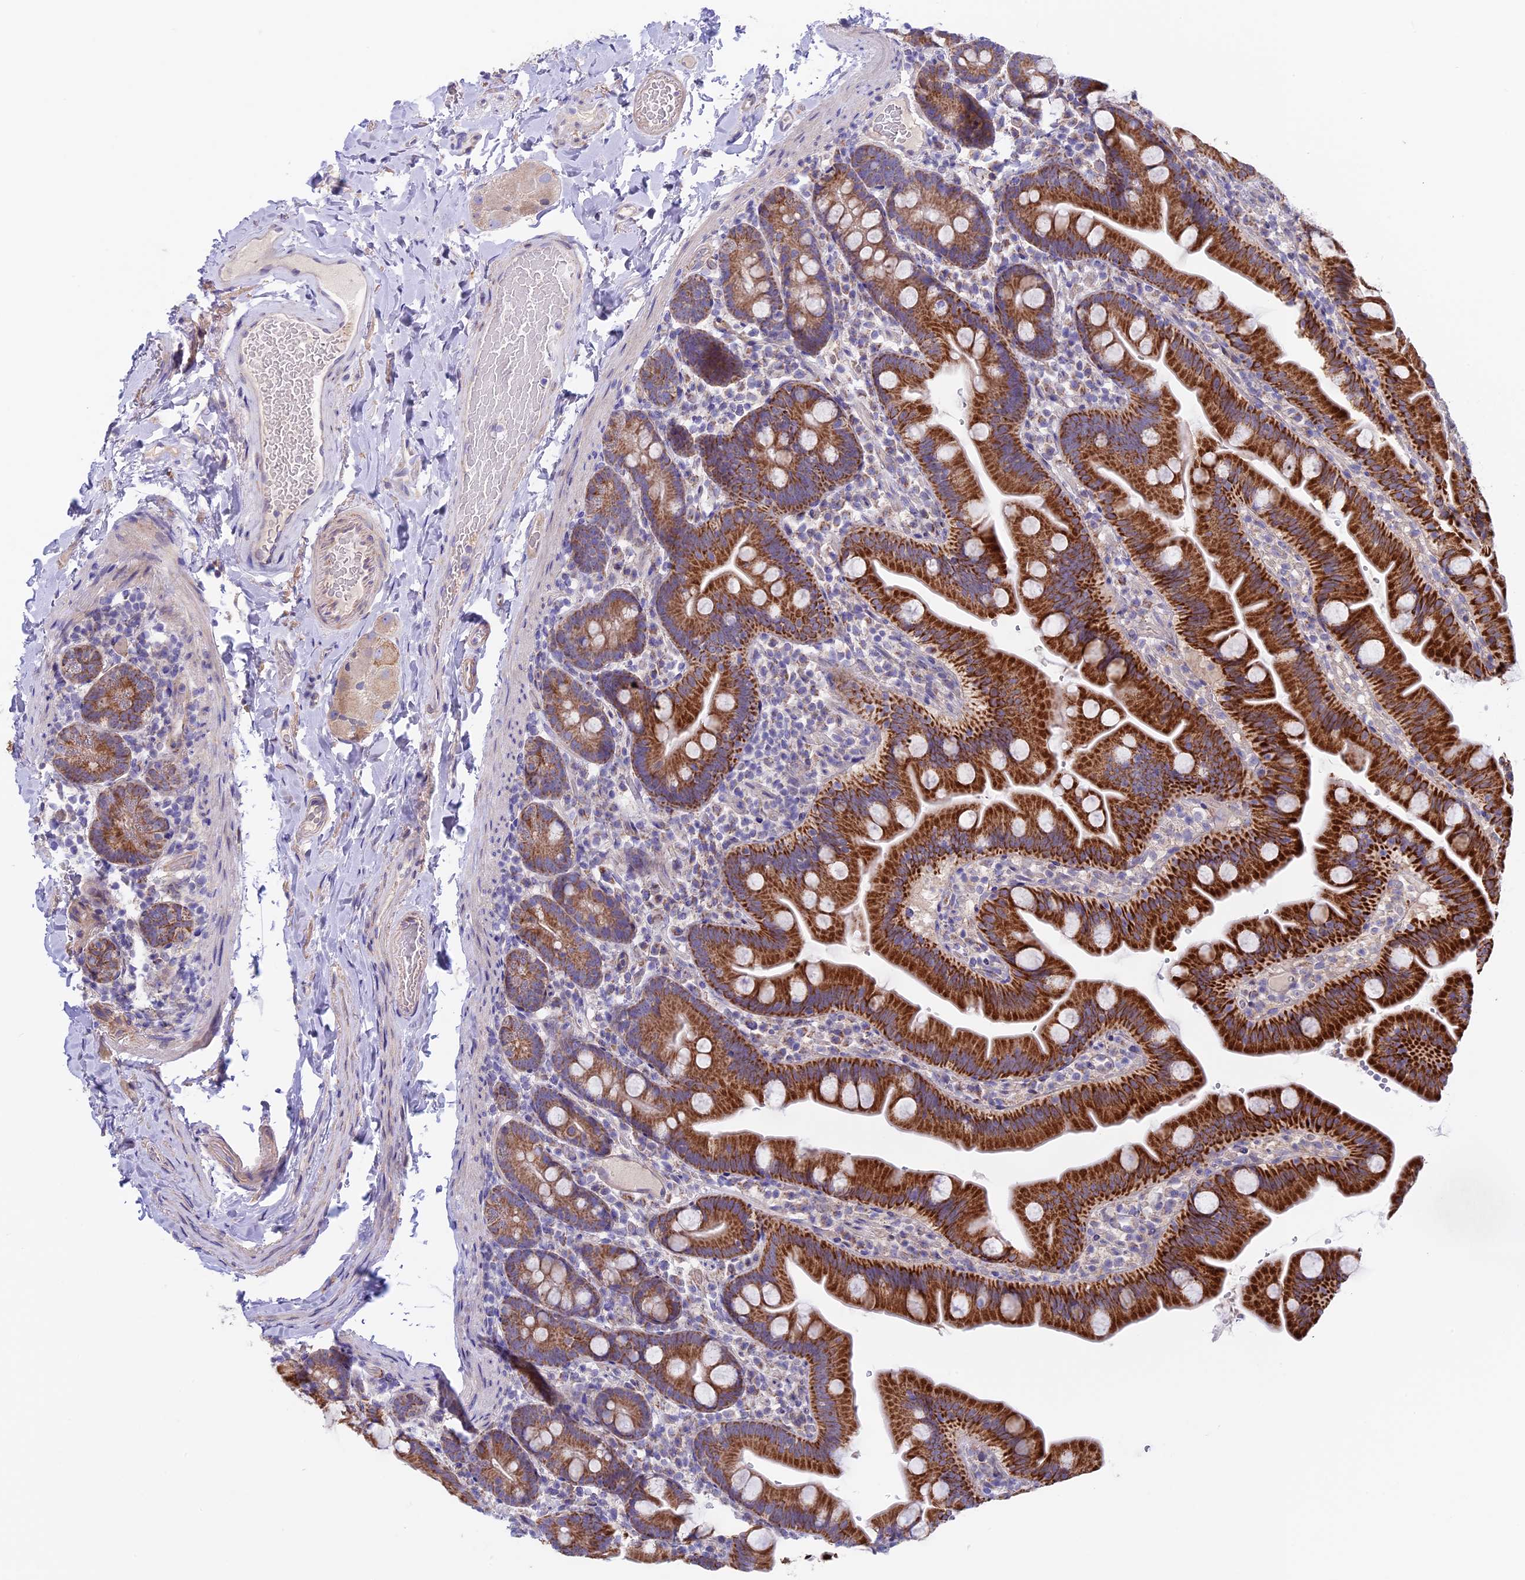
{"staining": {"intensity": "strong", "quantity": ">75%", "location": "cytoplasmic/membranous"}, "tissue": "small intestine", "cell_type": "Glandular cells", "image_type": "normal", "snomed": [{"axis": "morphology", "description": "Normal tissue, NOS"}, {"axis": "topography", "description": "Small intestine"}], "caption": "Protein analysis of unremarkable small intestine shows strong cytoplasmic/membranous positivity in approximately >75% of glandular cells.", "gene": "ETFDH", "patient": {"sex": "female", "age": 68}}